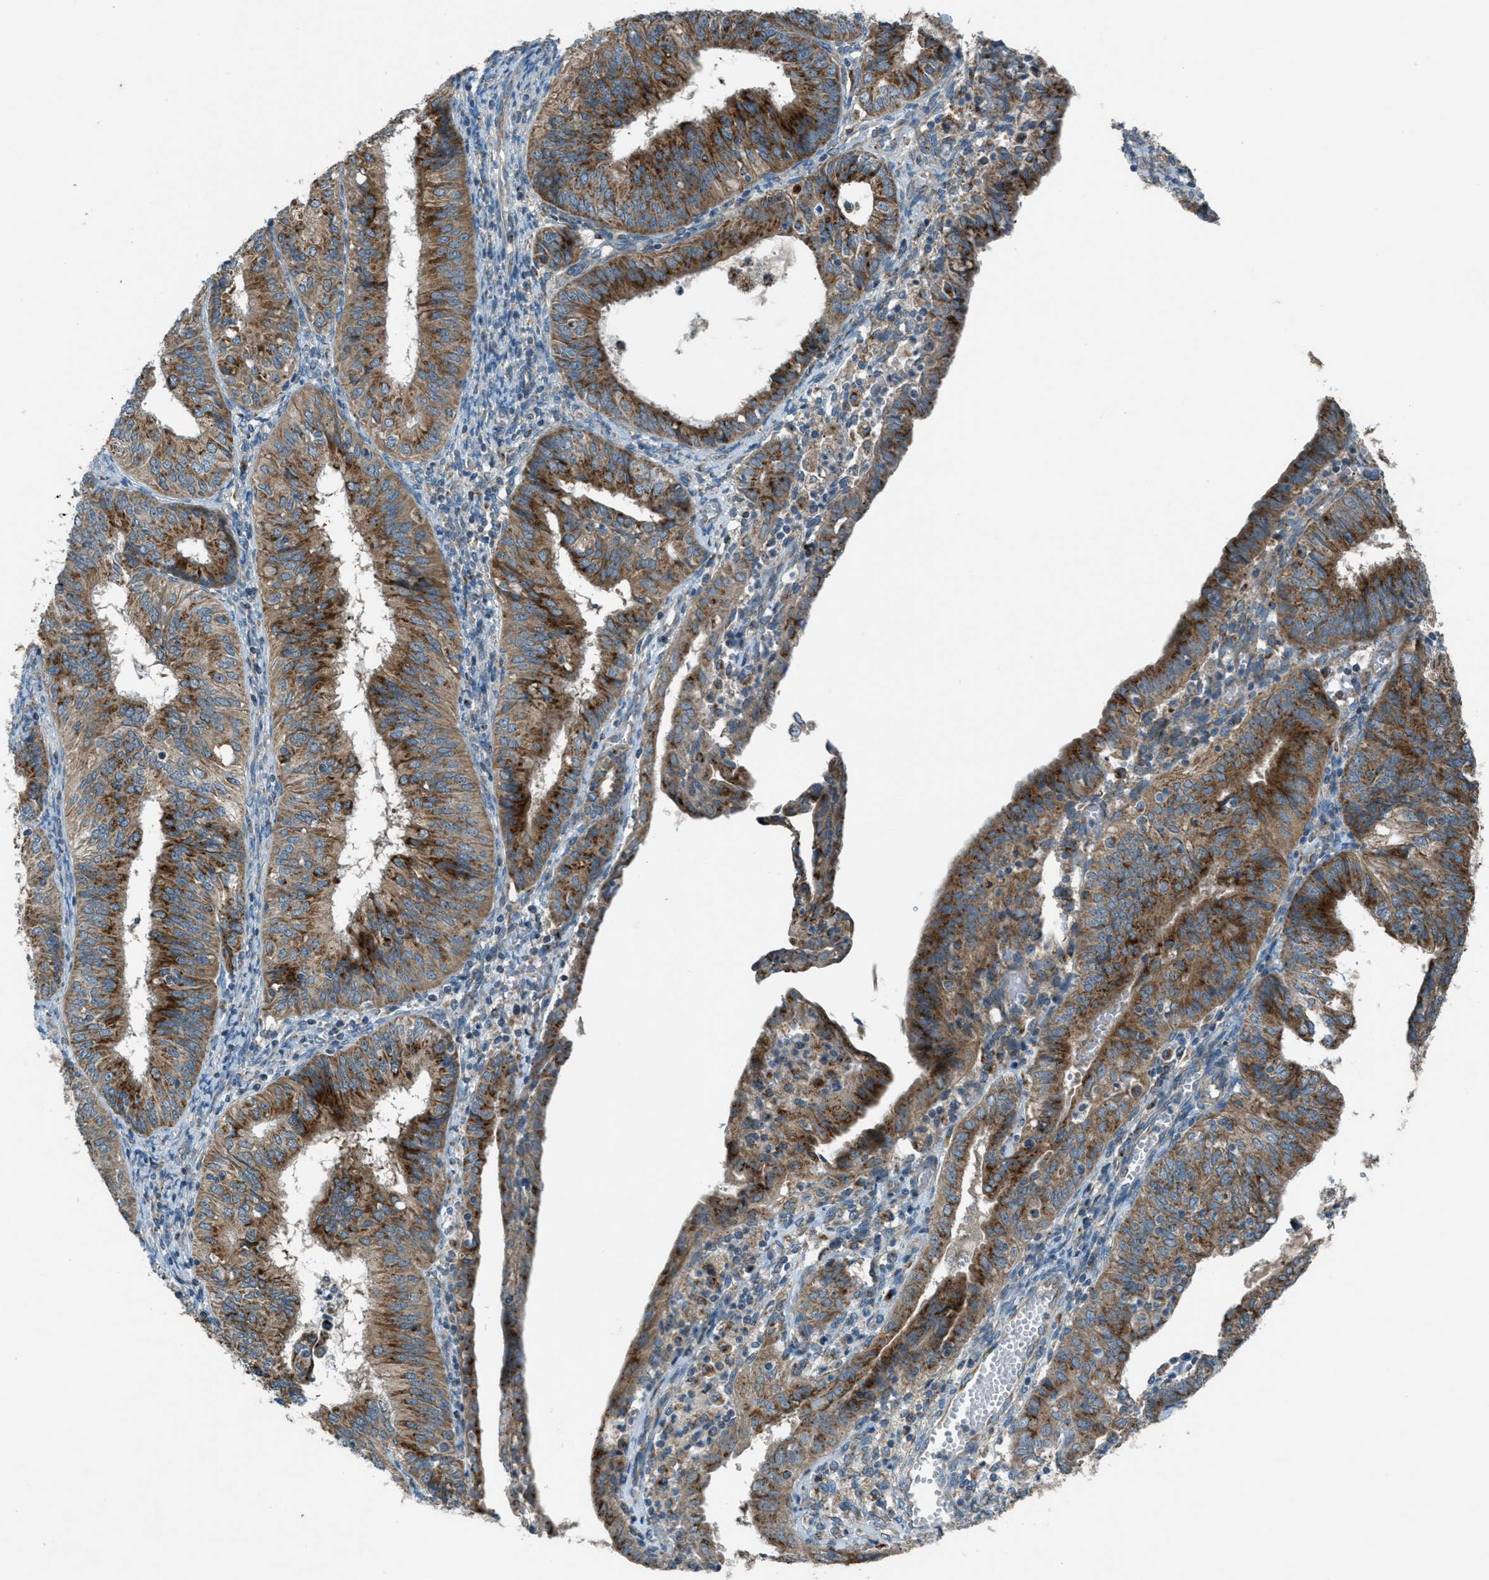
{"staining": {"intensity": "strong", "quantity": ">75%", "location": "cytoplasmic/membranous"}, "tissue": "endometrial cancer", "cell_type": "Tumor cells", "image_type": "cancer", "snomed": [{"axis": "morphology", "description": "Adenocarcinoma, NOS"}, {"axis": "topography", "description": "Endometrium"}], "caption": "Endometrial adenocarcinoma tissue displays strong cytoplasmic/membranous staining in approximately >75% of tumor cells, visualized by immunohistochemistry.", "gene": "BCKDK", "patient": {"sex": "female", "age": 58}}